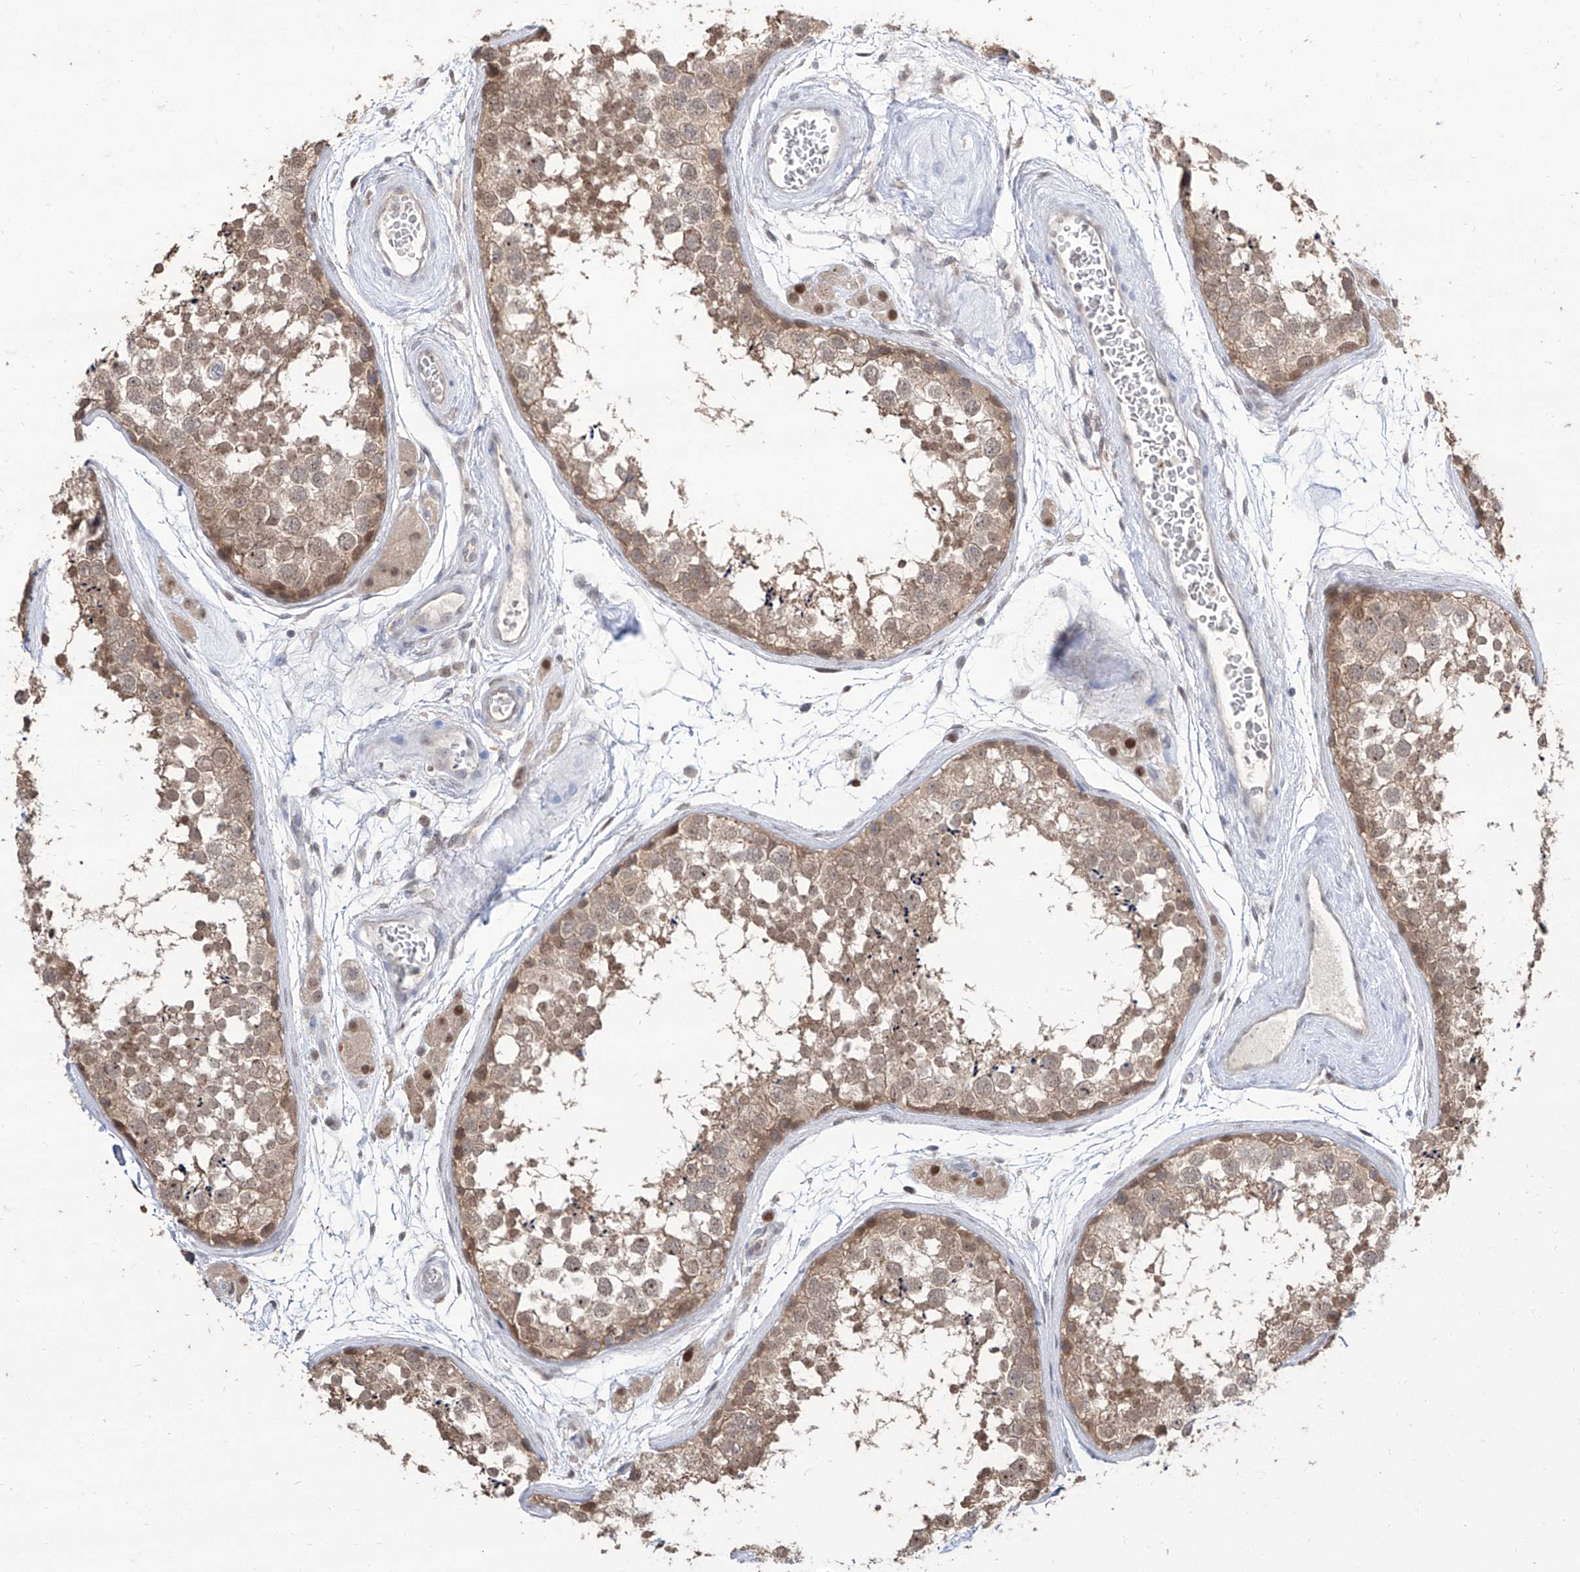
{"staining": {"intensity": "weak", "quantity": "25%-75%", "location": "nuclear"}, "tissue": "testis", "cell_type": "Cells in seminiferous ducts", "image_type": "normal", "snomed": [{"axis": "morphology", "description": "Normal tissue, NOS"}, {"axis": "topography", "description": "Testis"}], "caption": "This photomicrograph exhibits IHC staining of benign testis, with low weak nuclear expression in about 25%-75% of cells in seminiferous ducts.", "gene": "BROX", "patient": {"sex": "male", "age": 56}}